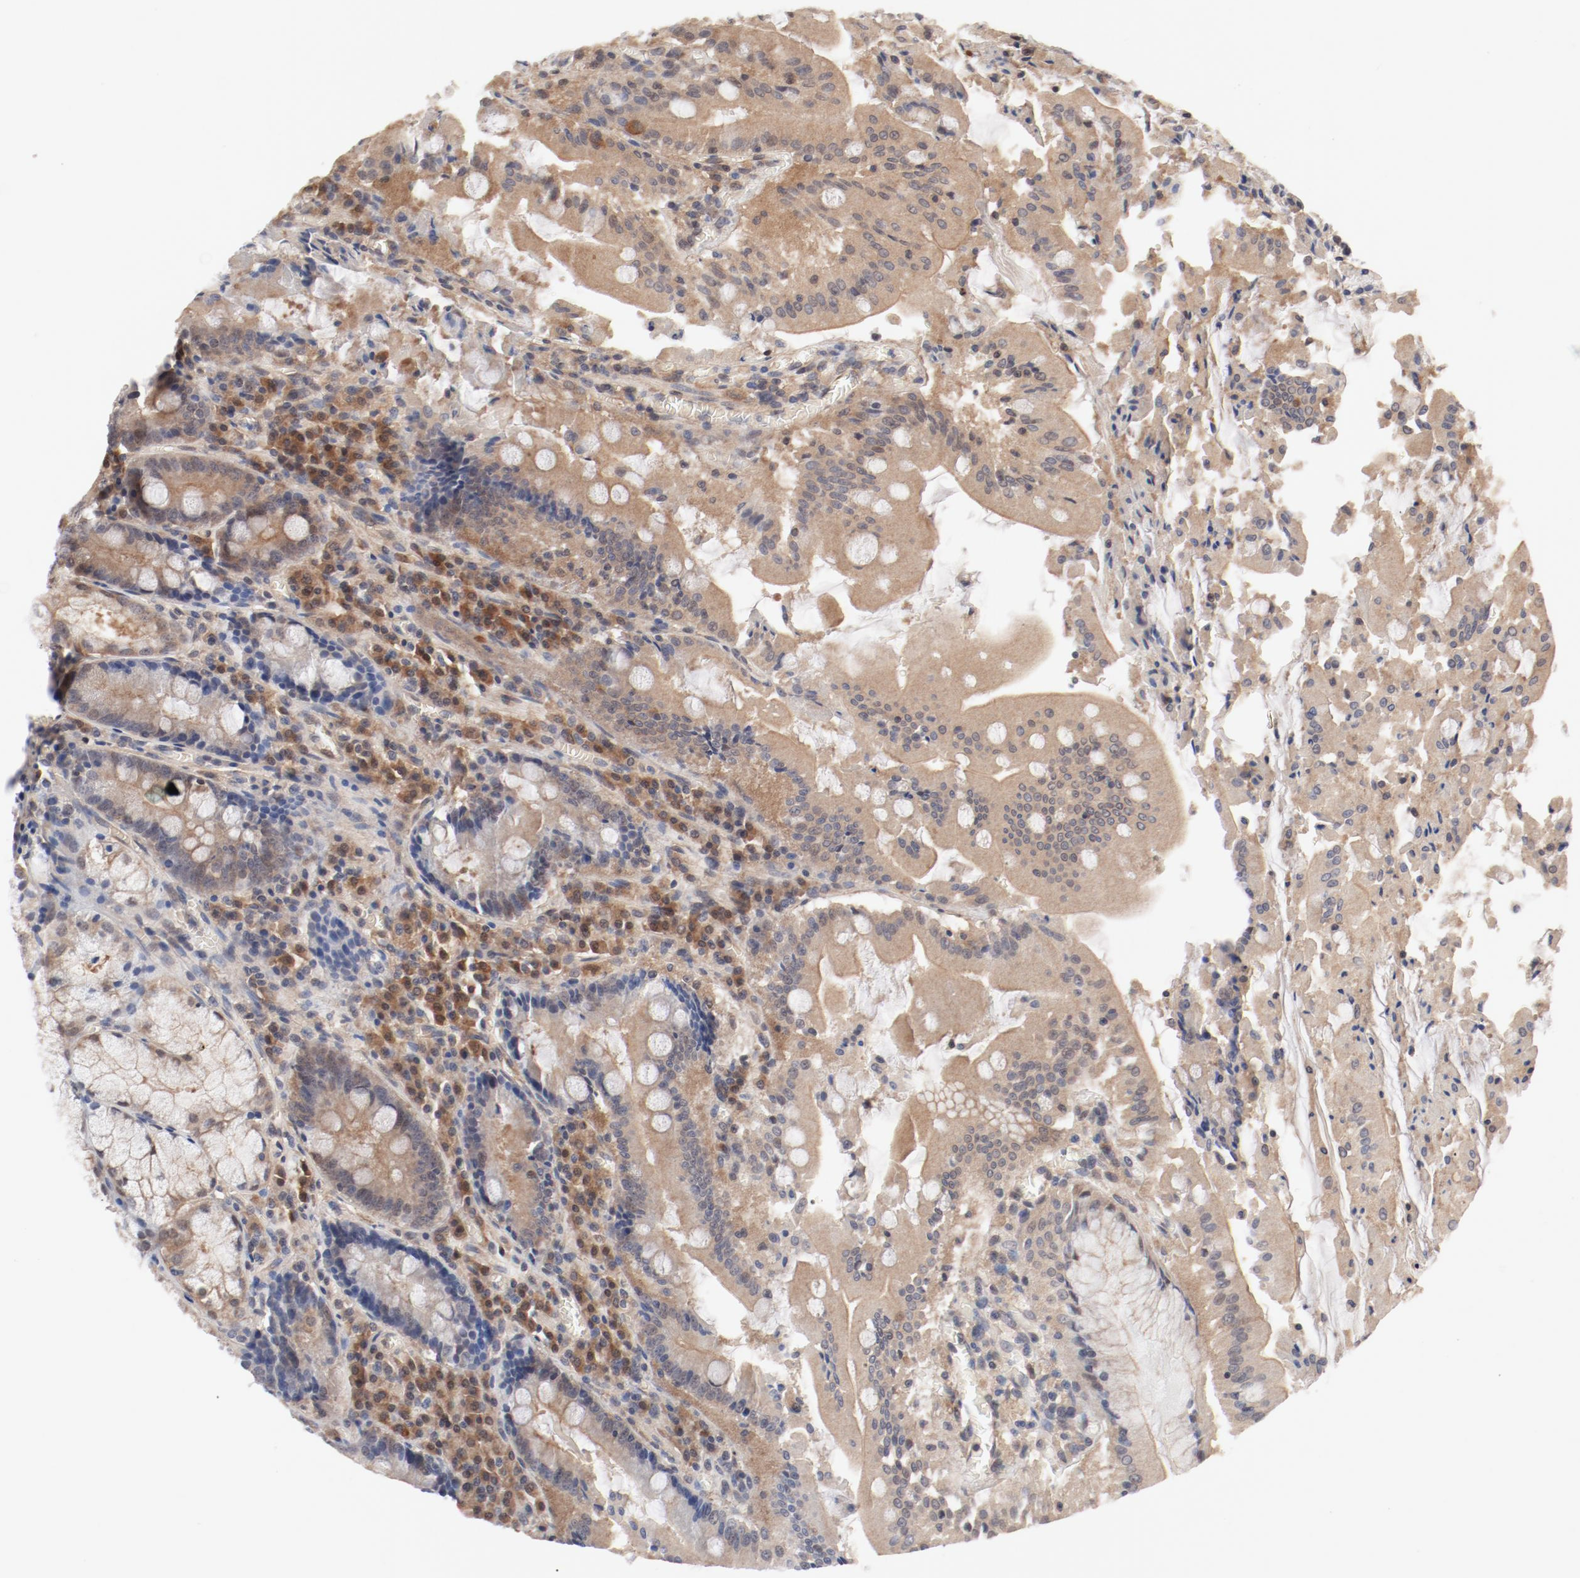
{"staining": {"intensity": "moderate", "quantity": "25%-75%", "location": "cytoplasmic/membranous"}, "tissue": "stomach", "cell_type": "Glandular cells", "image_type": "normal", "snomed": [{"axis": "morphology", "description": "Normal tissue, NOS"}, {"axis": "topography", "description": "Stomach, lower"}], "caption": "Immunohistochemical staining of benign stomach demonstrates 25%-75% levels of moderate cytoplasmic/membranous protein expression in approximately 25%-75% of glandular cells.", "gene": "PITPNM2", "patient": {"sex": "male", "age": 56}}